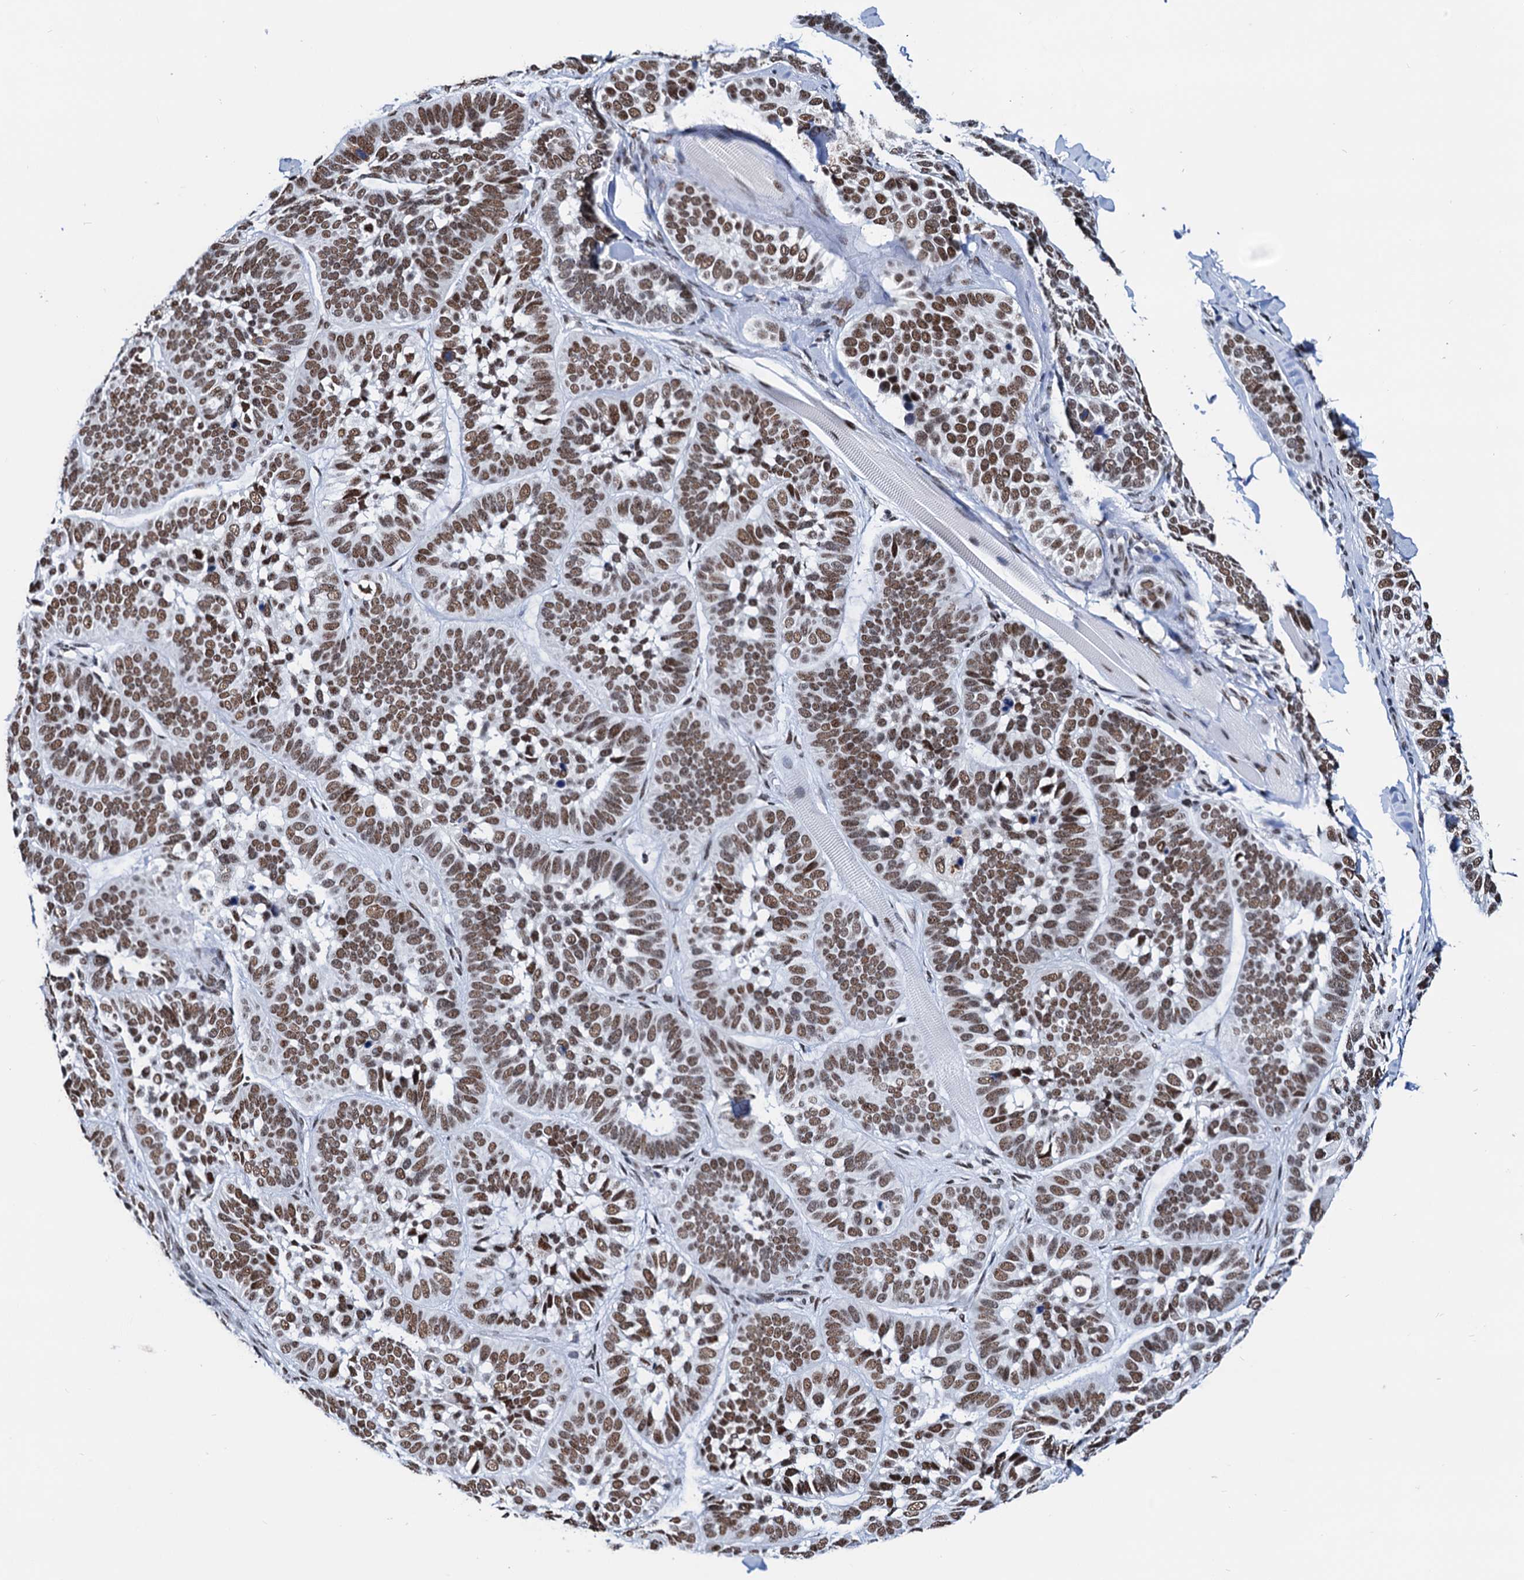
{"staining": {"intensity": "moderate", "quantity": ">75%", "location": "nuclear"}, "tissue": "skin cancer", "cell_type": "Tumor cells", "image_type": "cancer", "snomed": [{"axis": "morphology", "description": "Basal cell carcinoma"}, {"axis": "topography", "description": "Skin"}], "caption": "Immunohistochemistry (IHC) photomicrograph of human skin cancer (basal cell carcinoma) stained for a protein (brown), which exhibits medium levels of moderate nuclear positivity in approximately >75% of tumor cells.", "gene": "SLTM", "patient": {"sex": "male", "age": 62}}